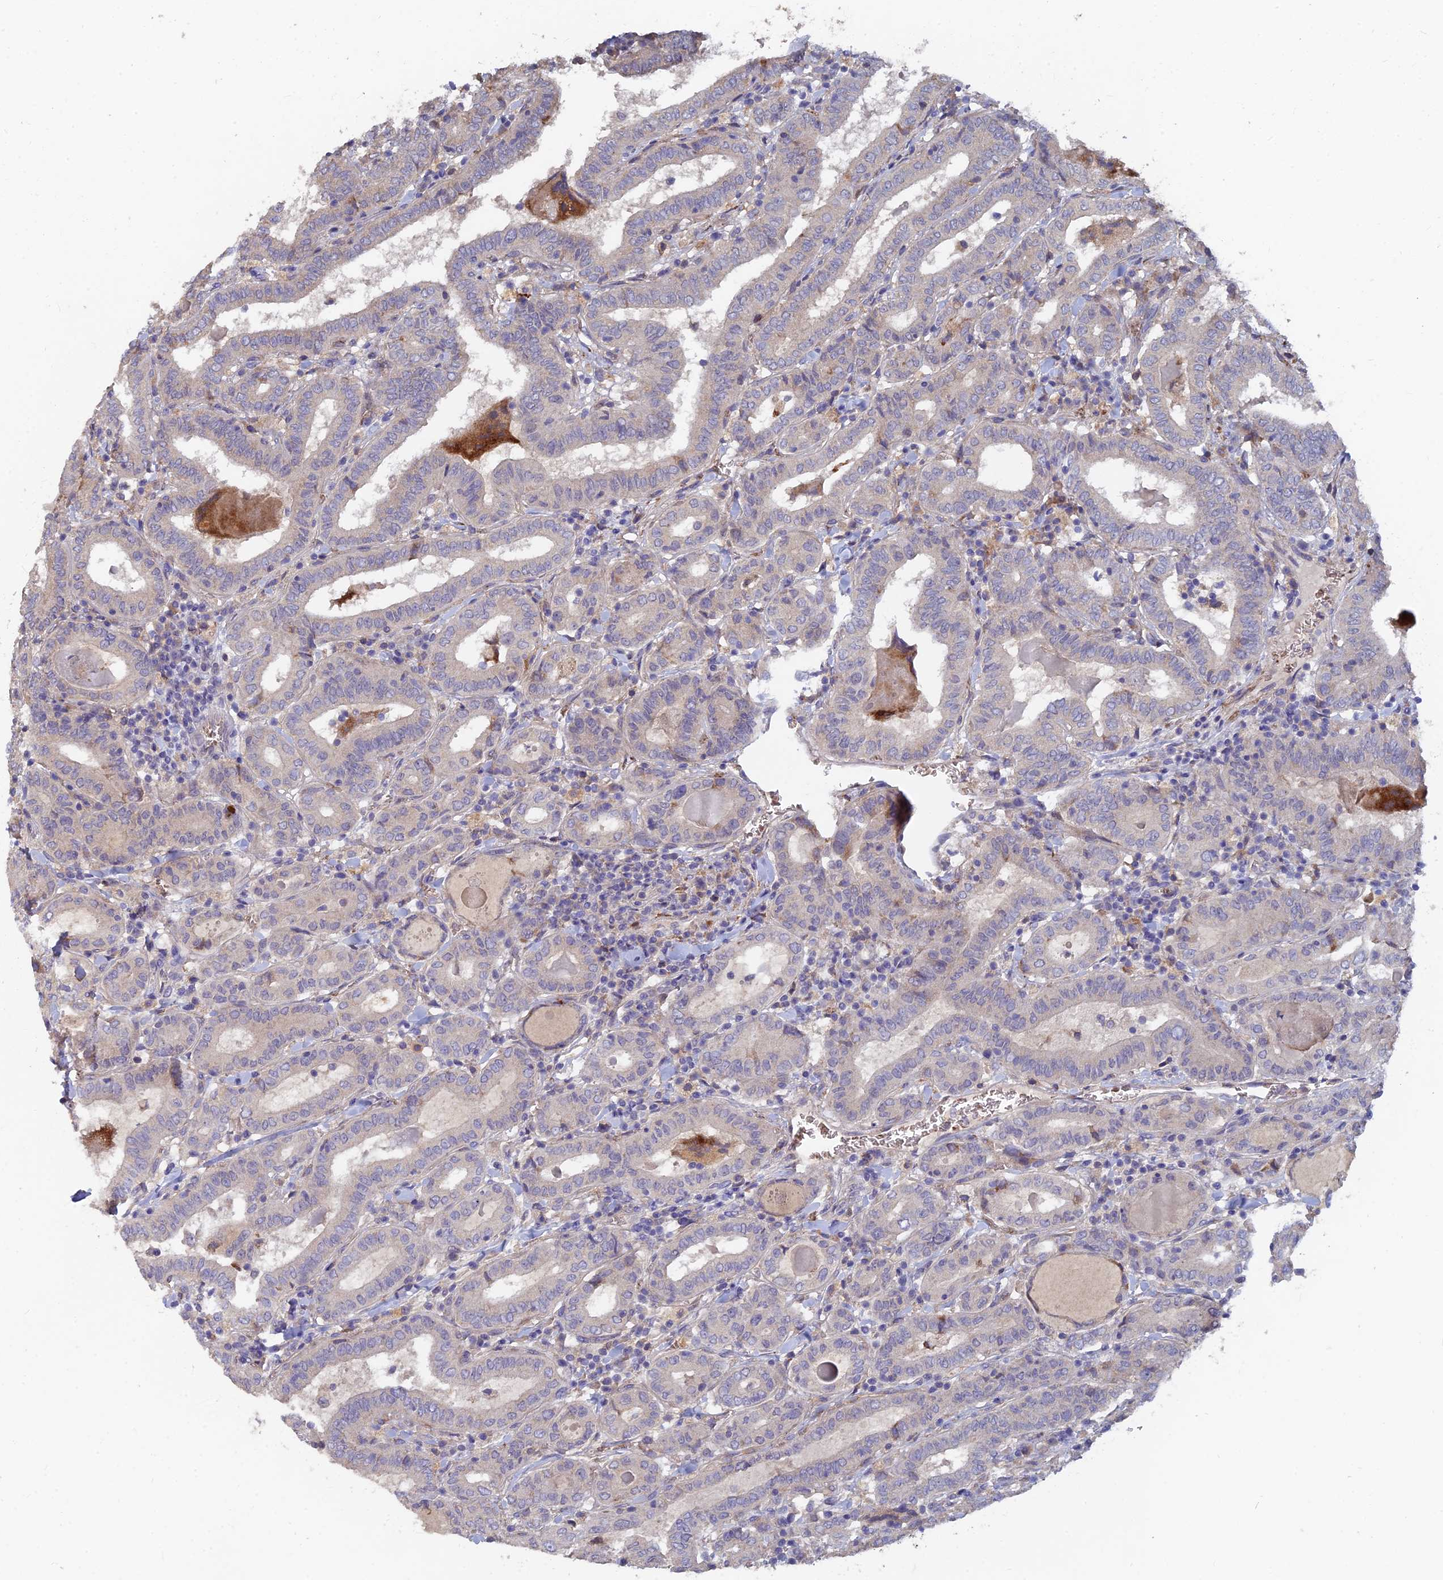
{"staining": {"intensity": "negative", "quantity": "none", "location": "none"}, "tissue": "thyroid cancer", "cell_type": "Tumor cells", "image_type": "cancer", "snomed": [{"axis": "morphology", "description": "Papillary adenocarcinoma, NOS"}, {"axis": "topography", "description": "Thyroid gland"}], "caption": "Protein analysis of papillary adenocarcinoma (thyroid) exhibits no significant staining in tumor cells.", "gene": "ARRDC1", "patient": {"sex": "female", "age": 72}}